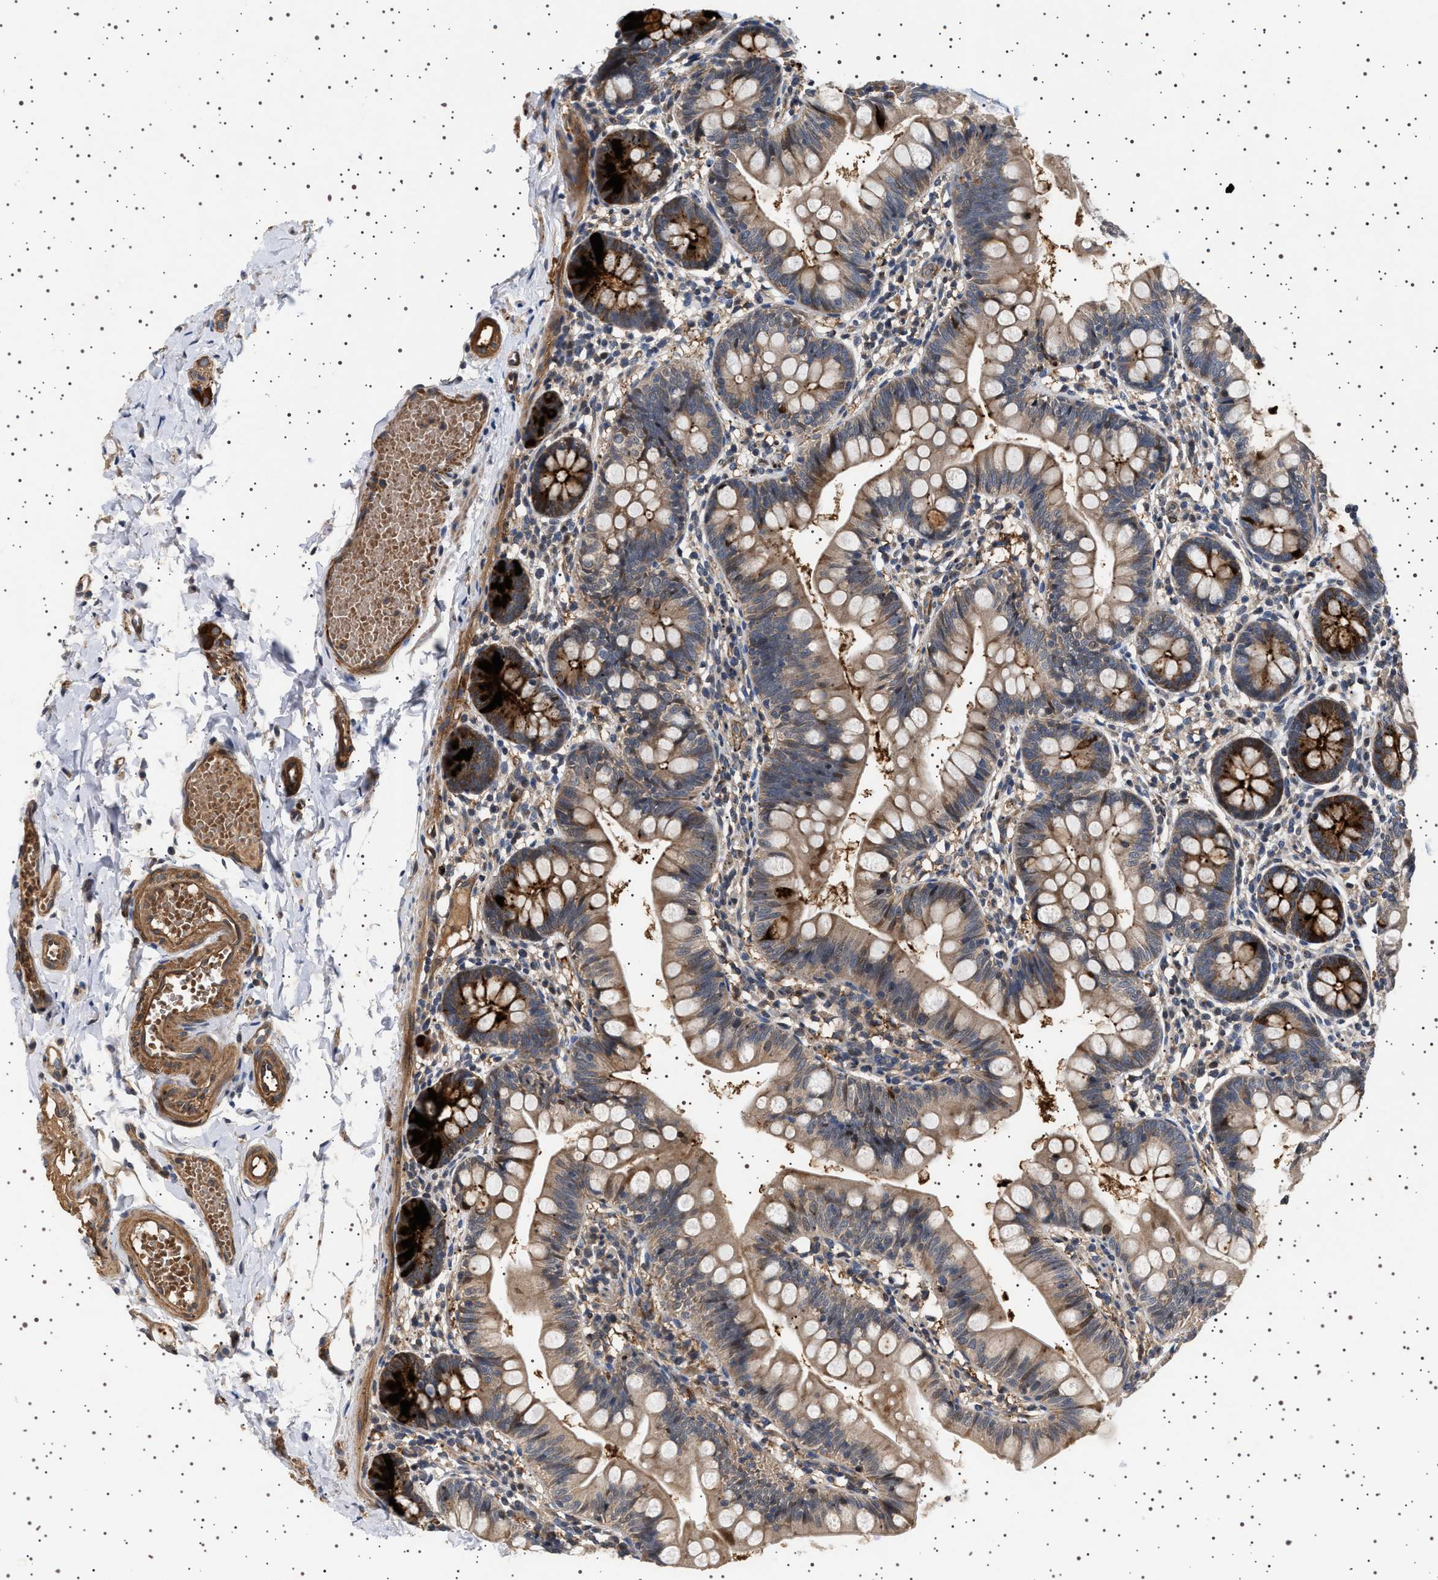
{"staining": {"intensity": "strong", "quantity": ">75%", "location": "cytoplasmic/membranous"}, "tissue": "small intestine", "cell_type": "Glandular cells", "image_type": "normal", "snomed": [{"axis": "morphology", "description": "Normal tissue, NOS"}, {"axis": "topography", "description": "Small intestine"}], "caption": "Small intestine stained with a brown dye demonstrates strong cytoplasmic/membranous positive expression in approximately >75% of glandular cells.", "gene": "GUCY1B1", "patient": {"sex": "male", "age": 7}}